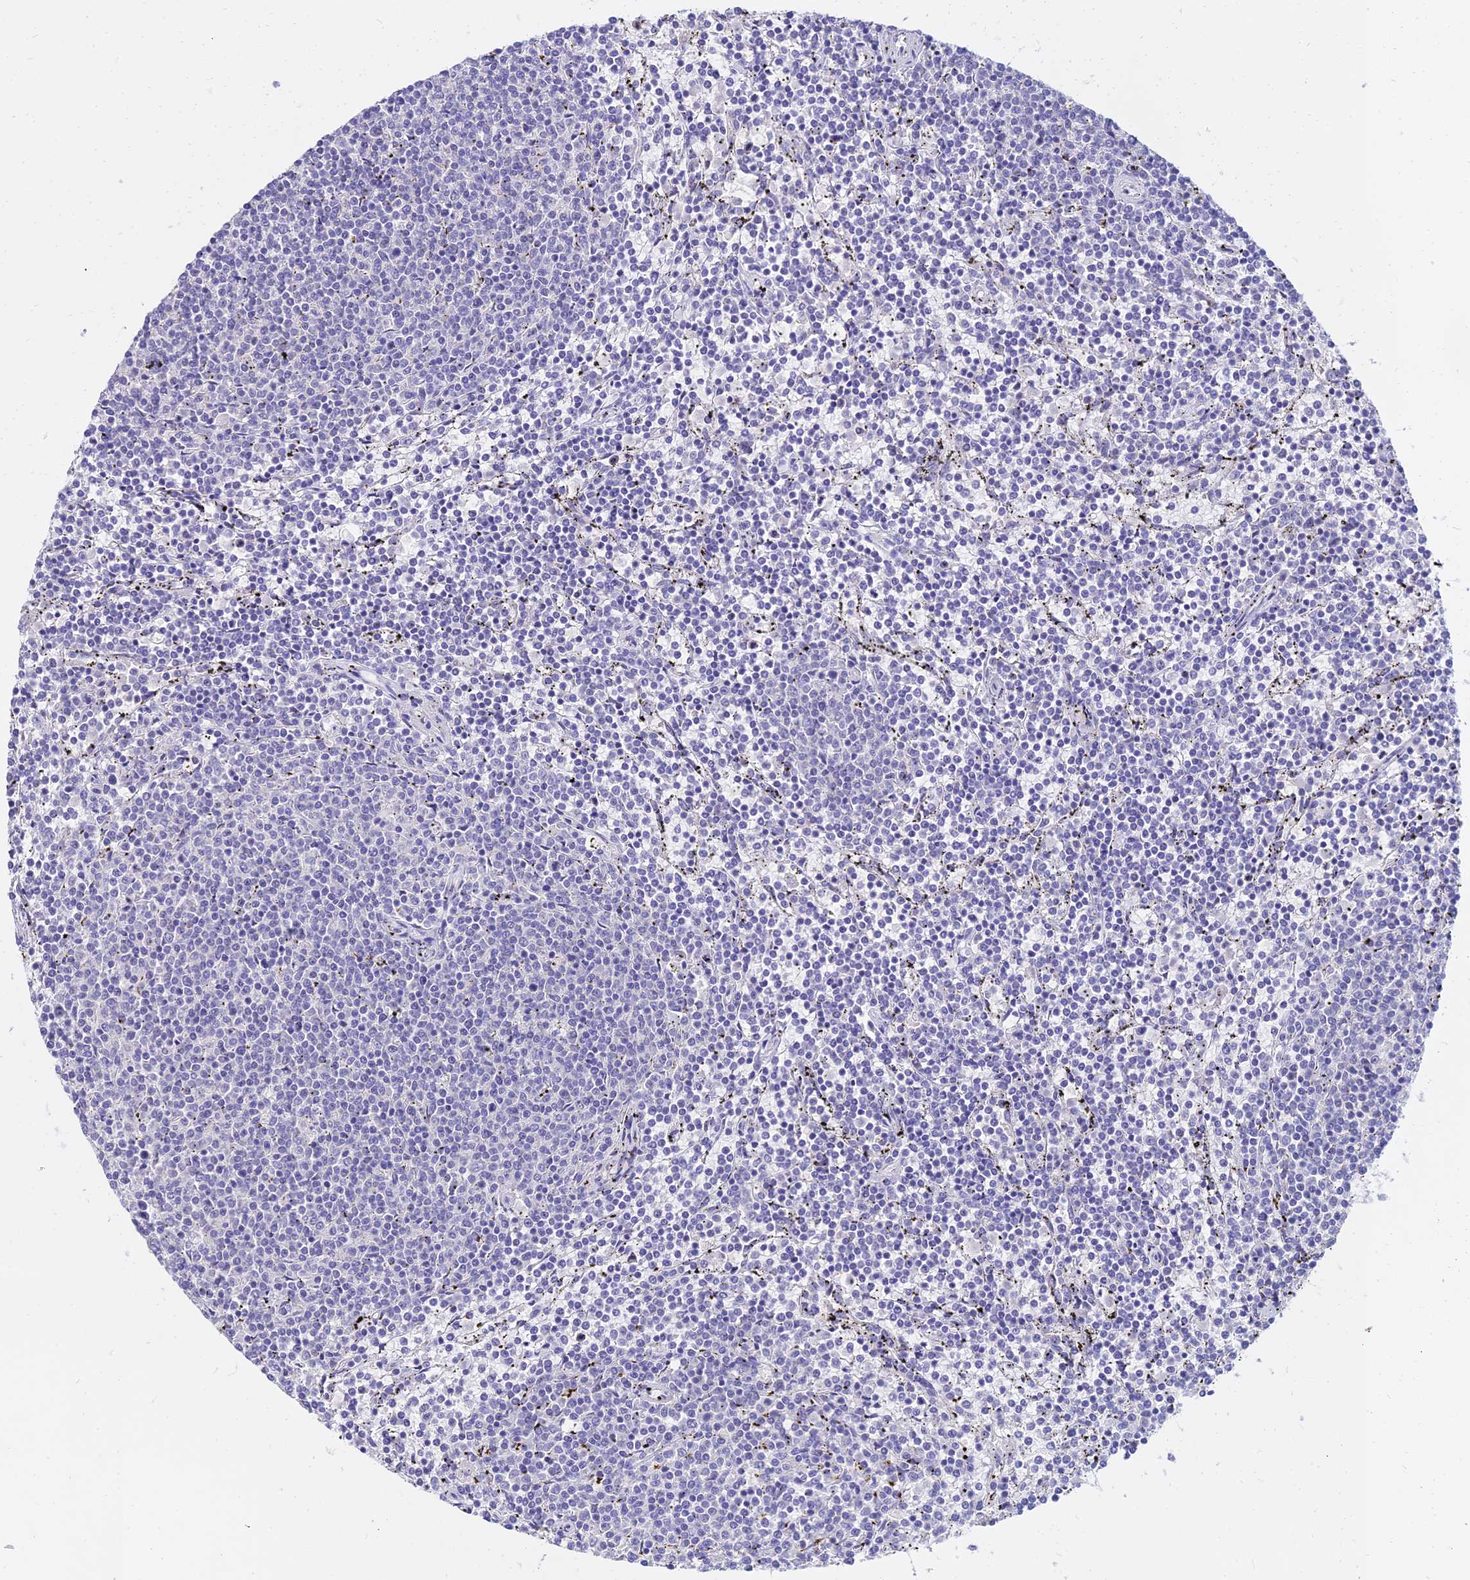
{"staining": {"intensity": "negative", "quantity": "none", "location": "none"}, "tissue": "lymphoma", "cell_type": "Tumor cells", "image_type": "cancer", "snomed": [{"axis": "morphology", "description": "Malignant lymphoma, non-Hodgkin's type, Low grade"}, {"axis": "topography", "description": "Spleen"}], "caption": "Tumor cells are negative for protein expression in human malignant lymphoma, non-Hodgkin's type (low-grade).", "gene": "NPY", "patient": {"sex": "female", "age": 50}}